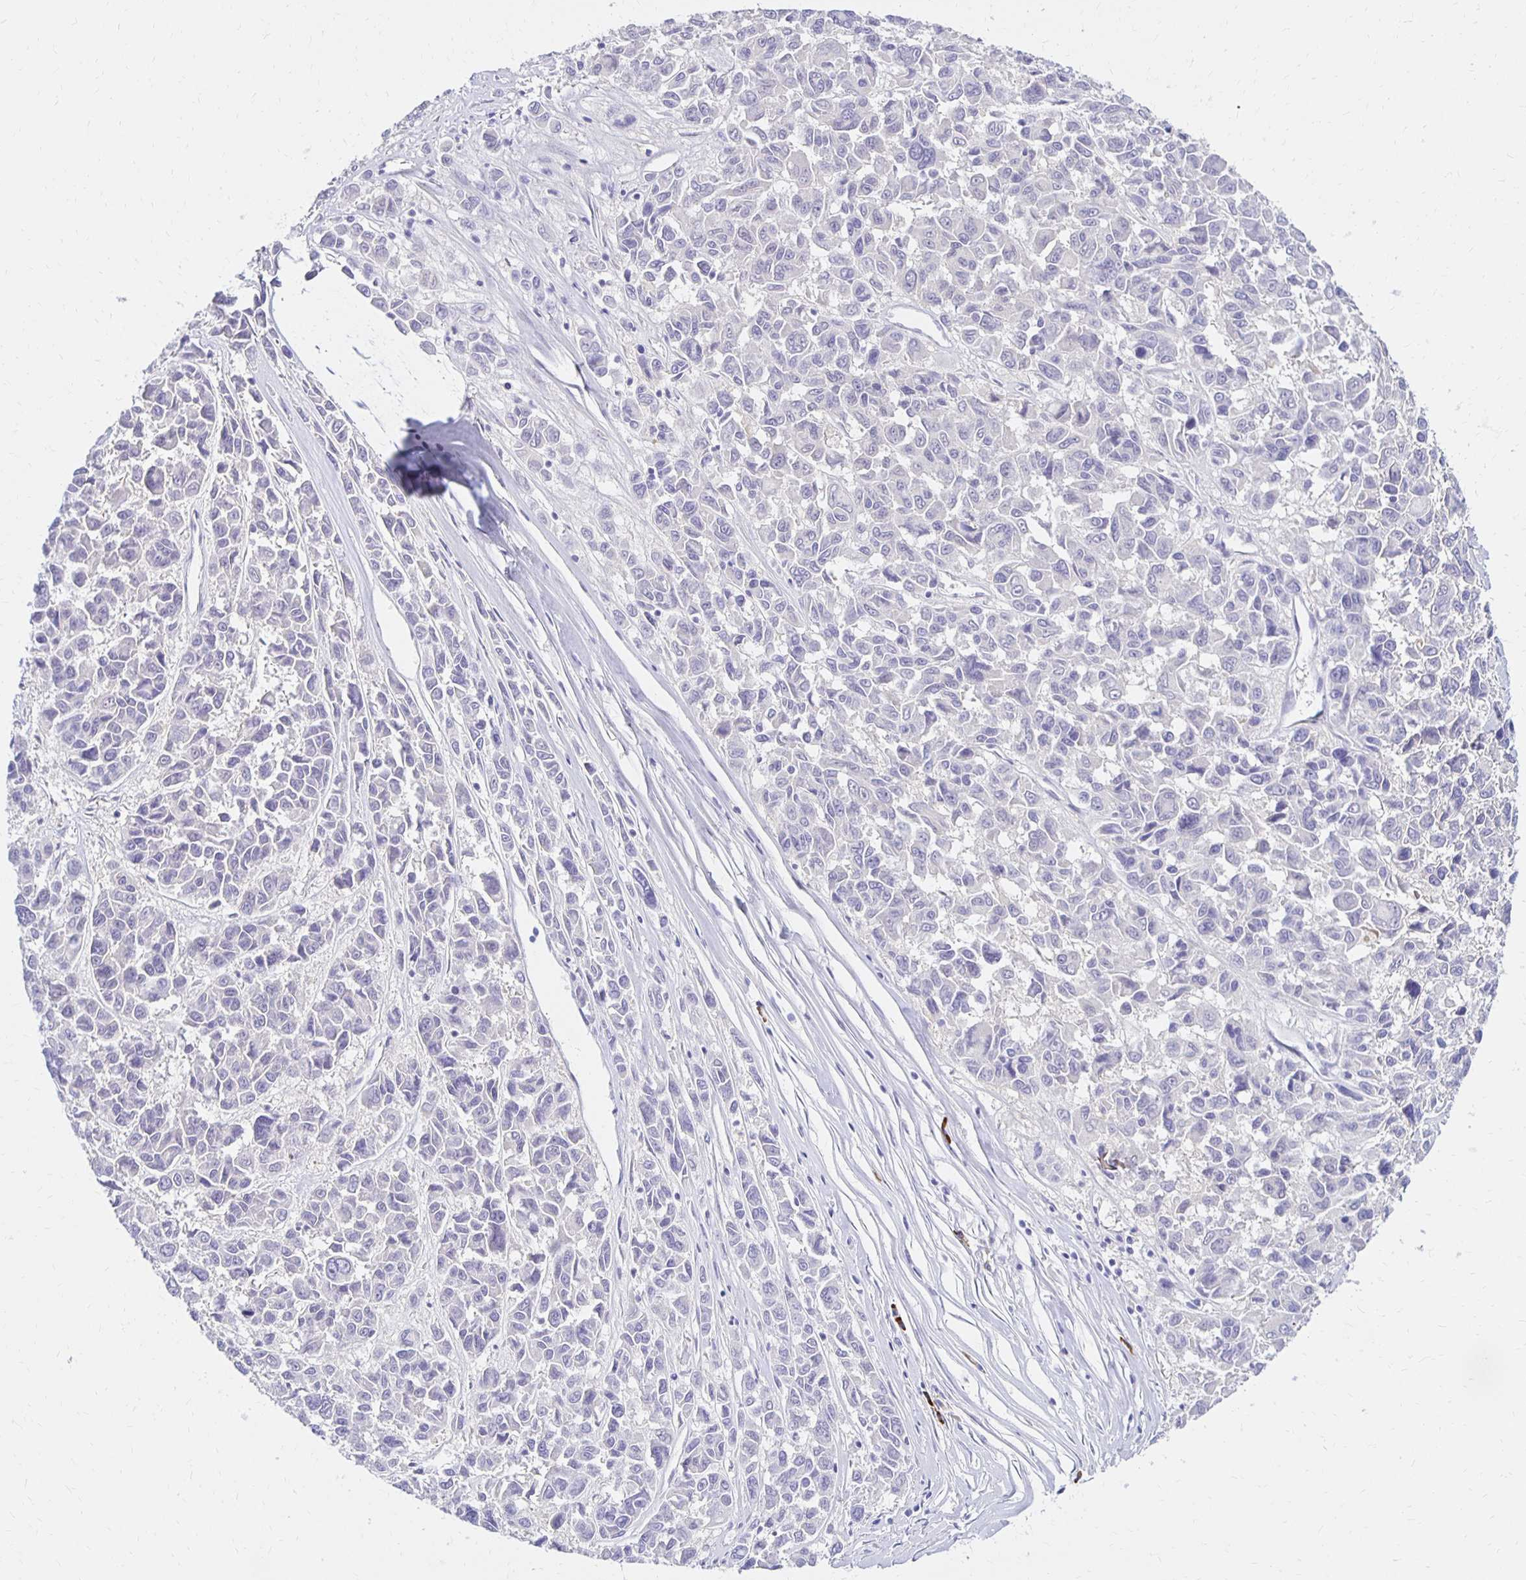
{"staining": {"intensity": "negative", "quantity": "none", "location": "none"}, "tissue": "melanoma", "cell_type": "Tumor cells", "image_type": "cancer", "snomed": [{"axis": "morphology", "description": "Malignant melanoma, NOS"}, {"axis": "topography", "description": "Skin"}], "caption": "Tumor cells show no significant protein positivity in melanoma.", "gene": "FNTB", "patient": {"sex": "female", "age": 66}}